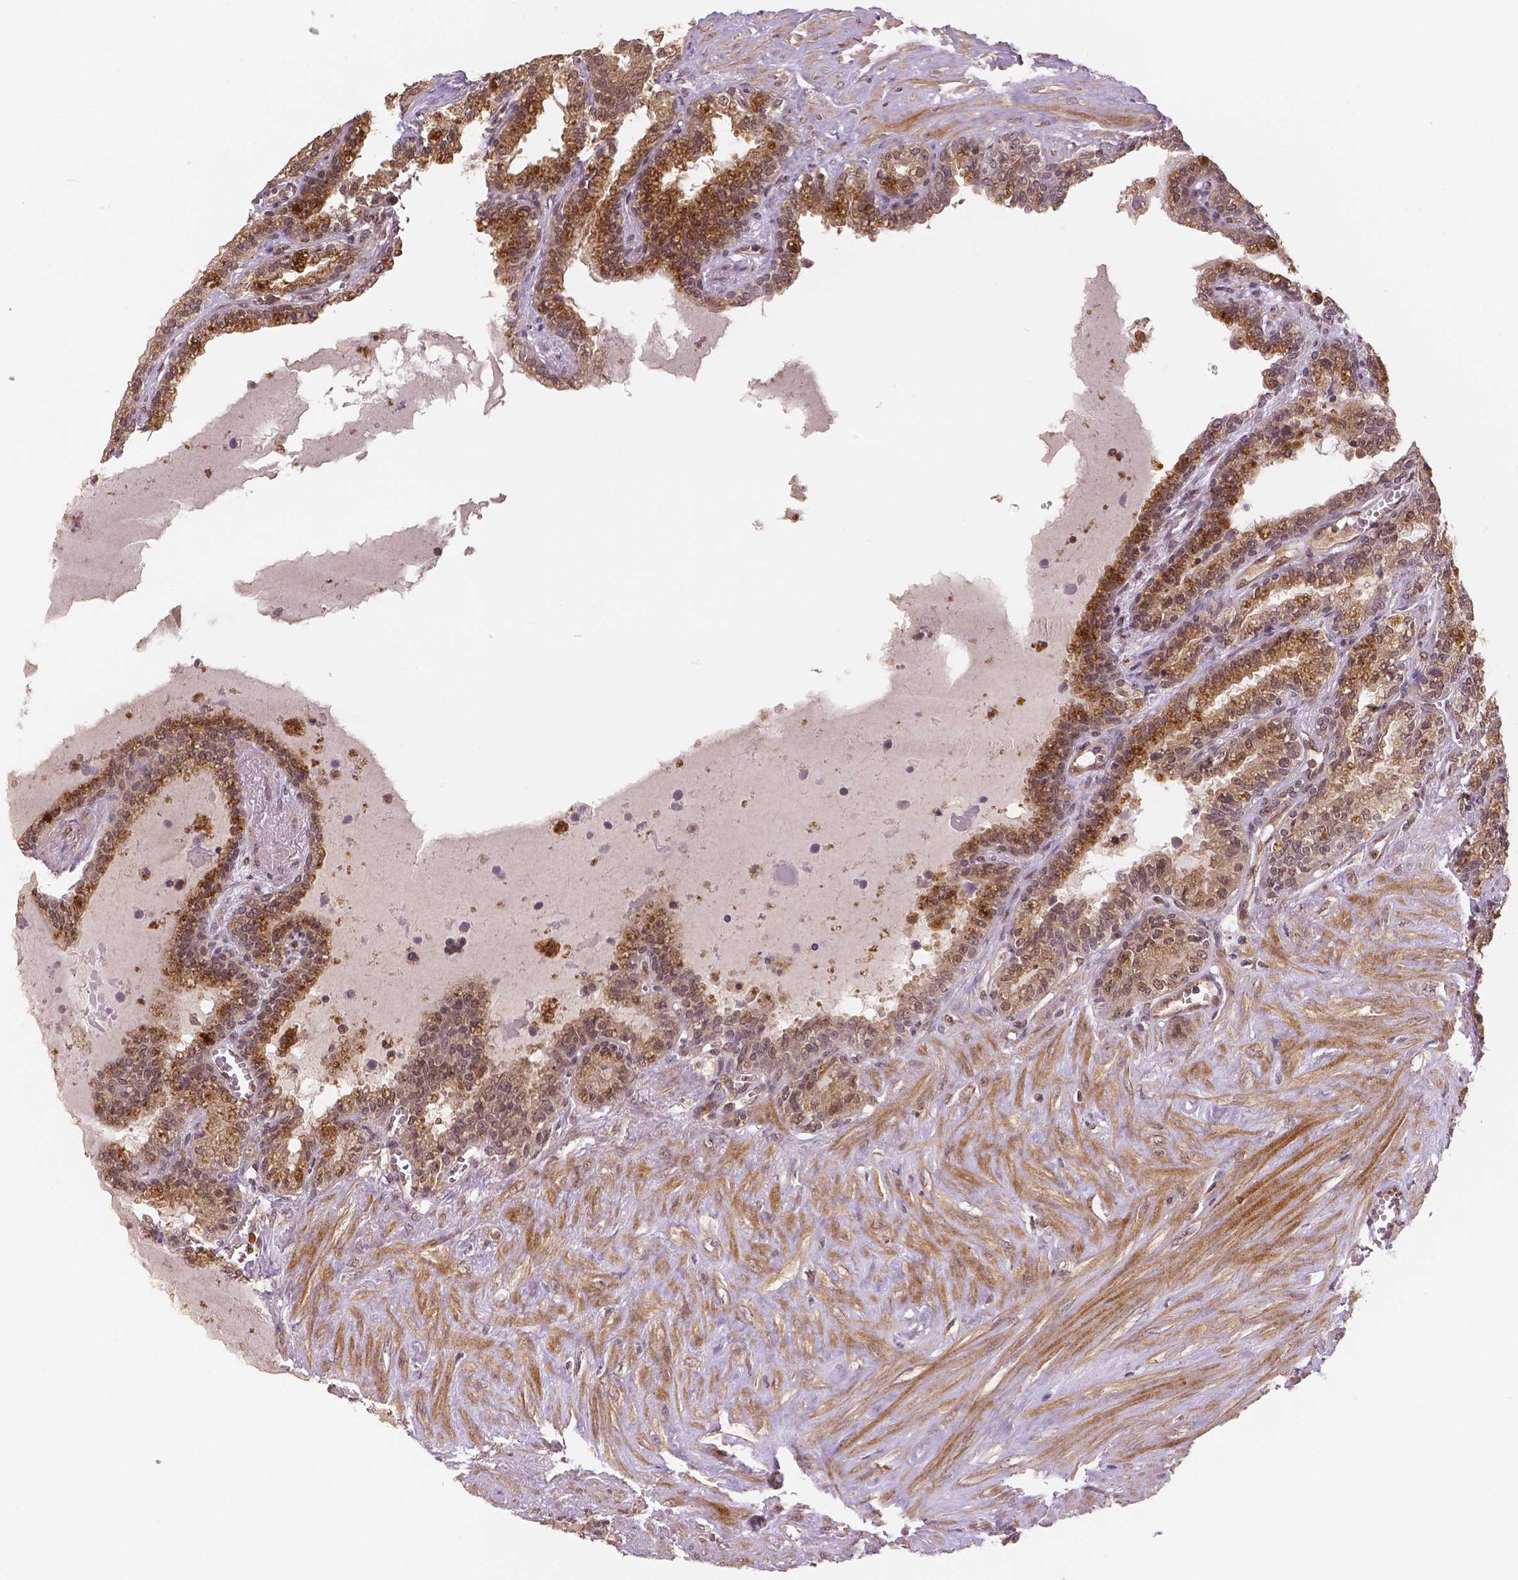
{"staining": {"intensity": "moderate", "quantity": "<25%", "location": "cytoplasmic/membranous,nuclear"}, "tissue": "seminal vesicle", "cell_type": "Glandular cells", "image_type": "normal", "snomed": [{"axis": "morphology", "description": "Normal tissue, NOS"}, {"axis": "morphology", "description": "Urothelial carcinoma, NOS"}, {"axis": "topography", "description": "Urinary bladder"}, {"axis": "topography", "description": "Seminal veicle"}], "caption": "This is a micrograph of immunohistochemistry staining of unremarkable seminal vesicle, which shows moderate positivity in the cytoplasmic/membranous,nuclear of glandular cells.", "gene": "STAT3", "patient": {"sex": "male", "age": 76}}